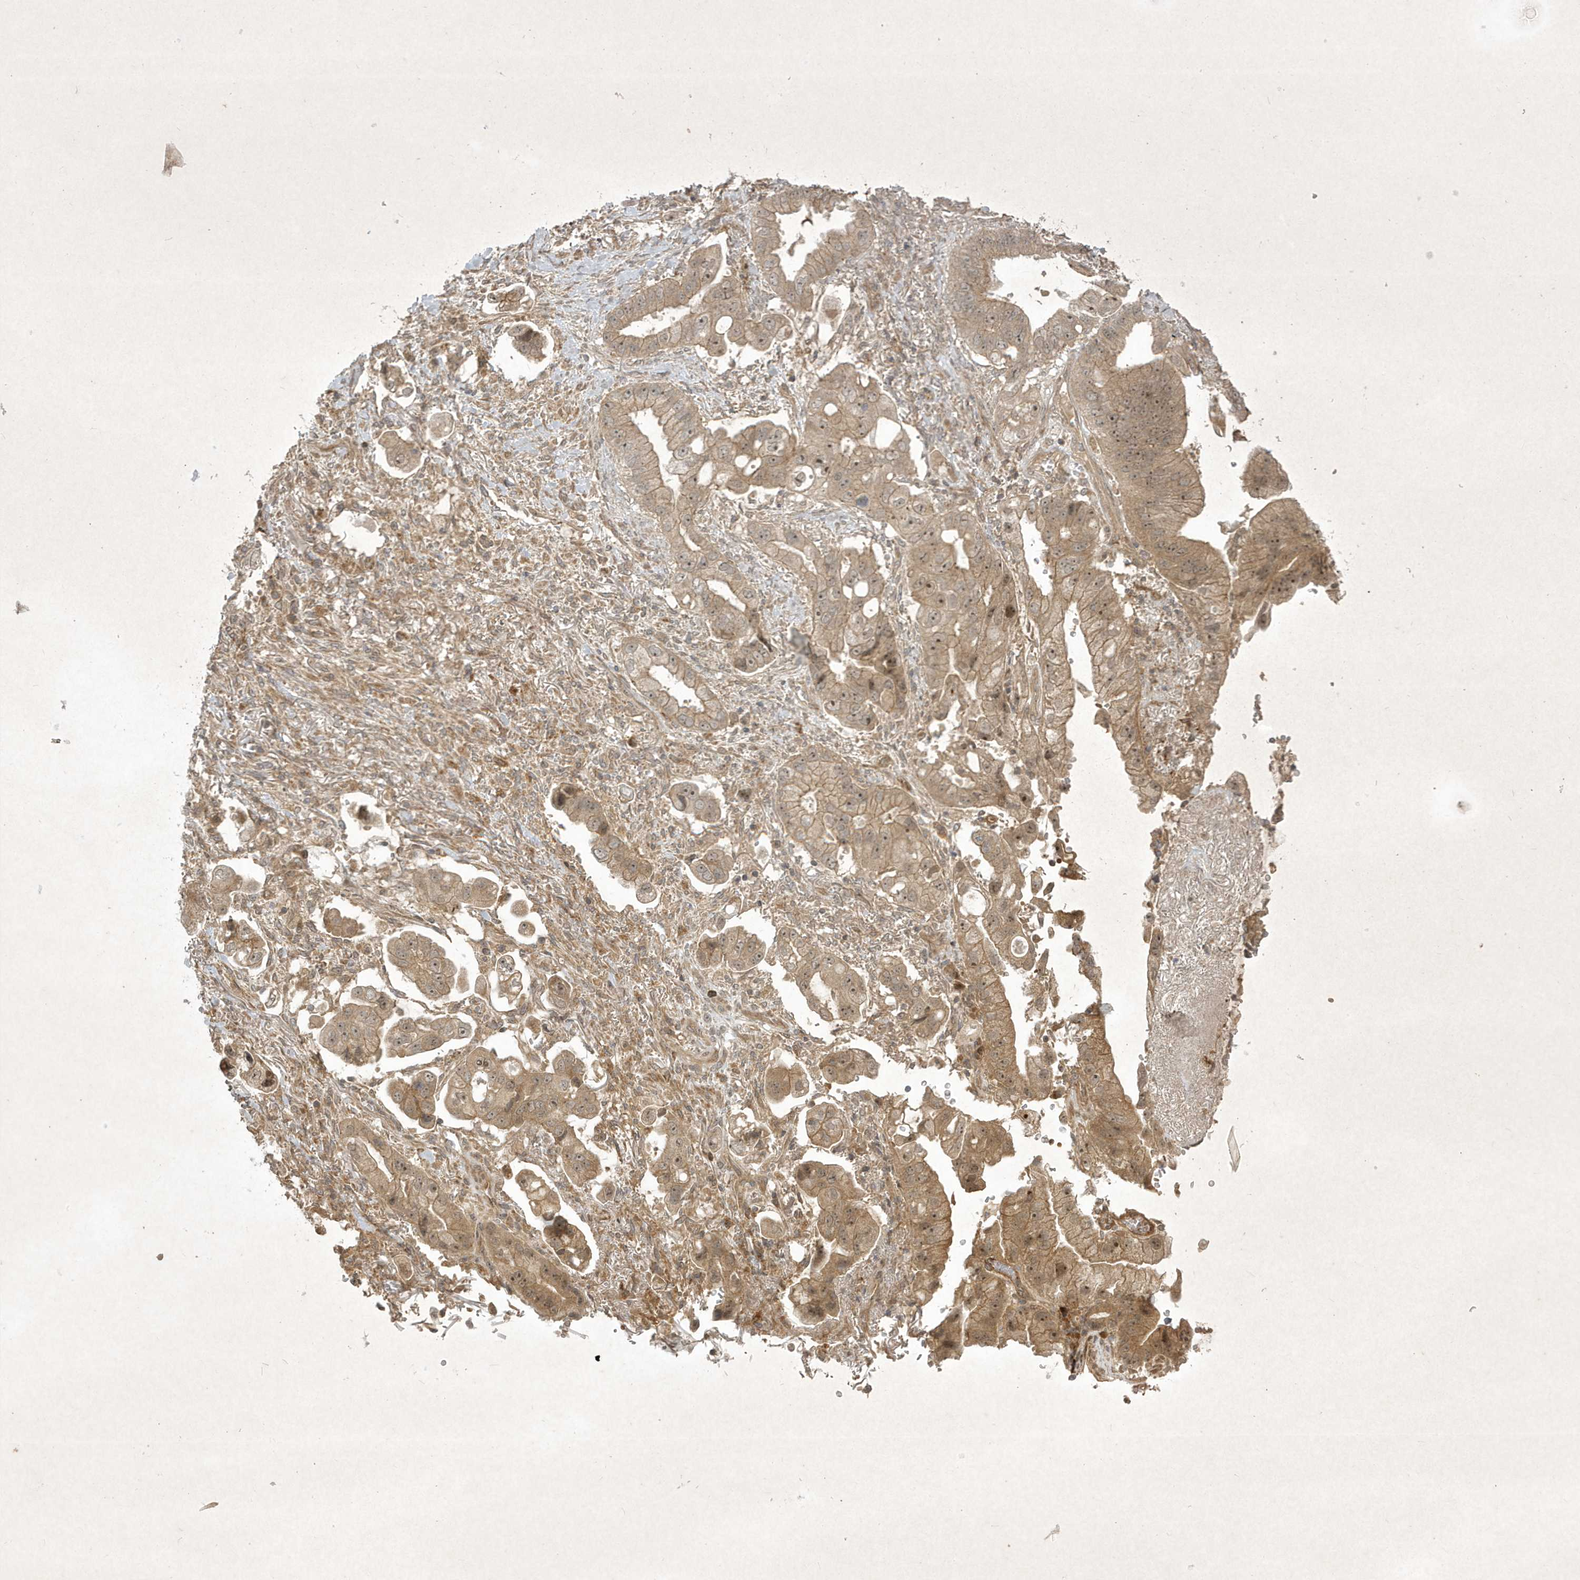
{"staining": {"intensity": "weak", "quantity": ">75%", "location": "cytoplasmic/membranous,nuclear"}, "tissue": "stomach cancer", "cell_type": "Tumor cells", "image_type": "cancer", "snomed": [{"axis": "morphology", "description": "Adenocarcinoma, NOS"}, {"axis": "topography", "description": "Stomach"}], "caption": "Immunohistochemistry (DAB) staining of human stomach cancer (adenocarcinoma) demonstrates weak cytoplasmic/membranous and nuclear protein expression in about >75% of tumor cells.", "gene": "FAM83C", "patient": {"sex": "male", "age": 62}}